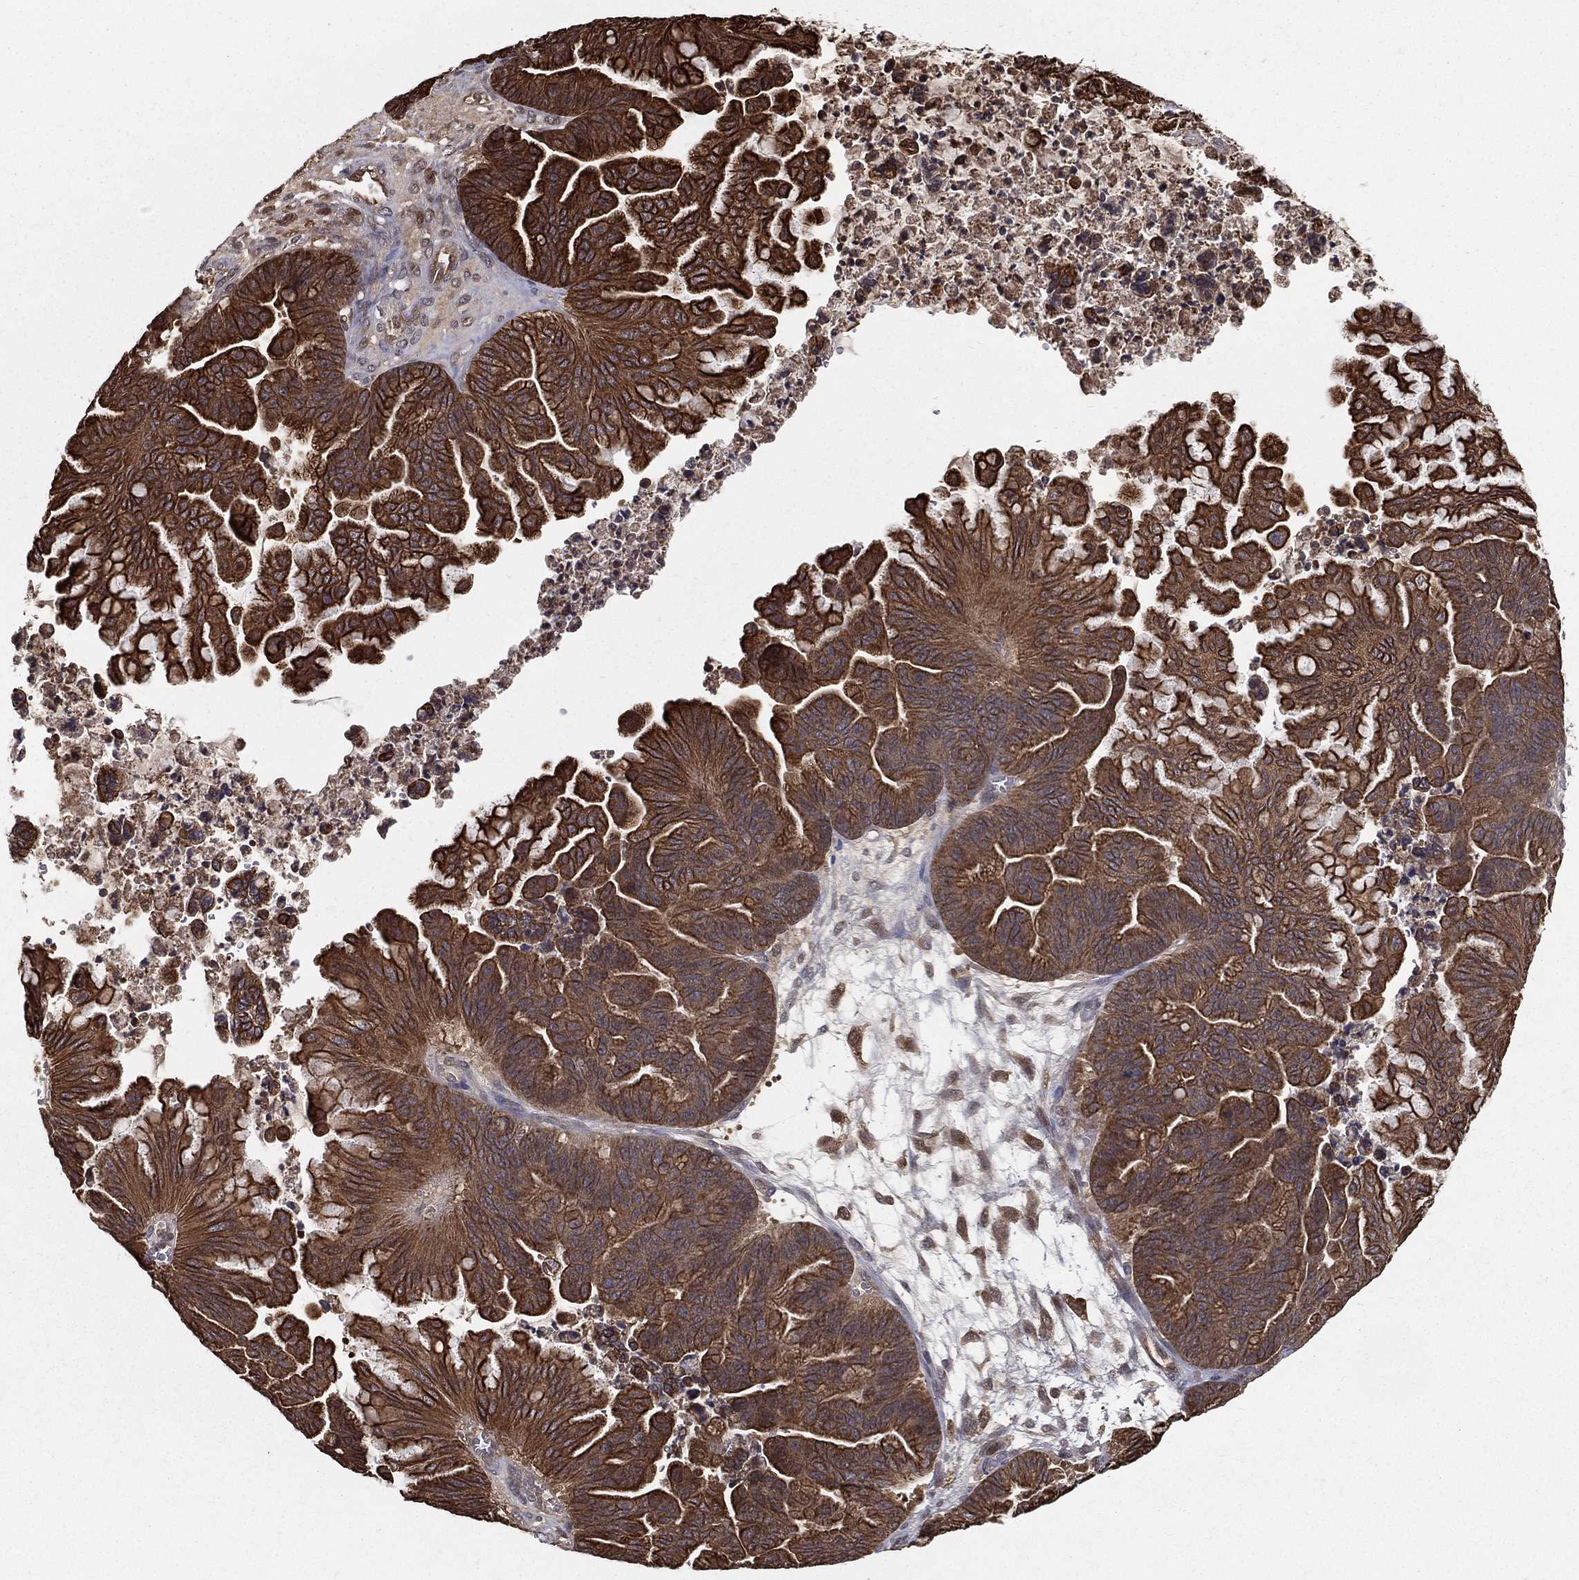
{"staining": {"intensity": "strong", "quantity": ">75%", "location": "cytoplasmic/membranous"}, "tissue": "ovarian cancer", "cell_type": "Tumor cells", "image_type": "cancer", "snomed": [{"axis": "morphology", "description": "Cystadenocarcinoma, mucinous, NOS"}, {"axis": "topography", "description": "Ovary"}], "caption": "DAB immunohistochemical staining of ovarian mucinous cystadenocarcinoma shows strong cytoplasmic/membranous protein expression in about >75% of tumor cells. (IHC, brightfield microscopy, high magnification).", "gene": "SLC6A6", "patient": {"sex": "female", "age": 67}}